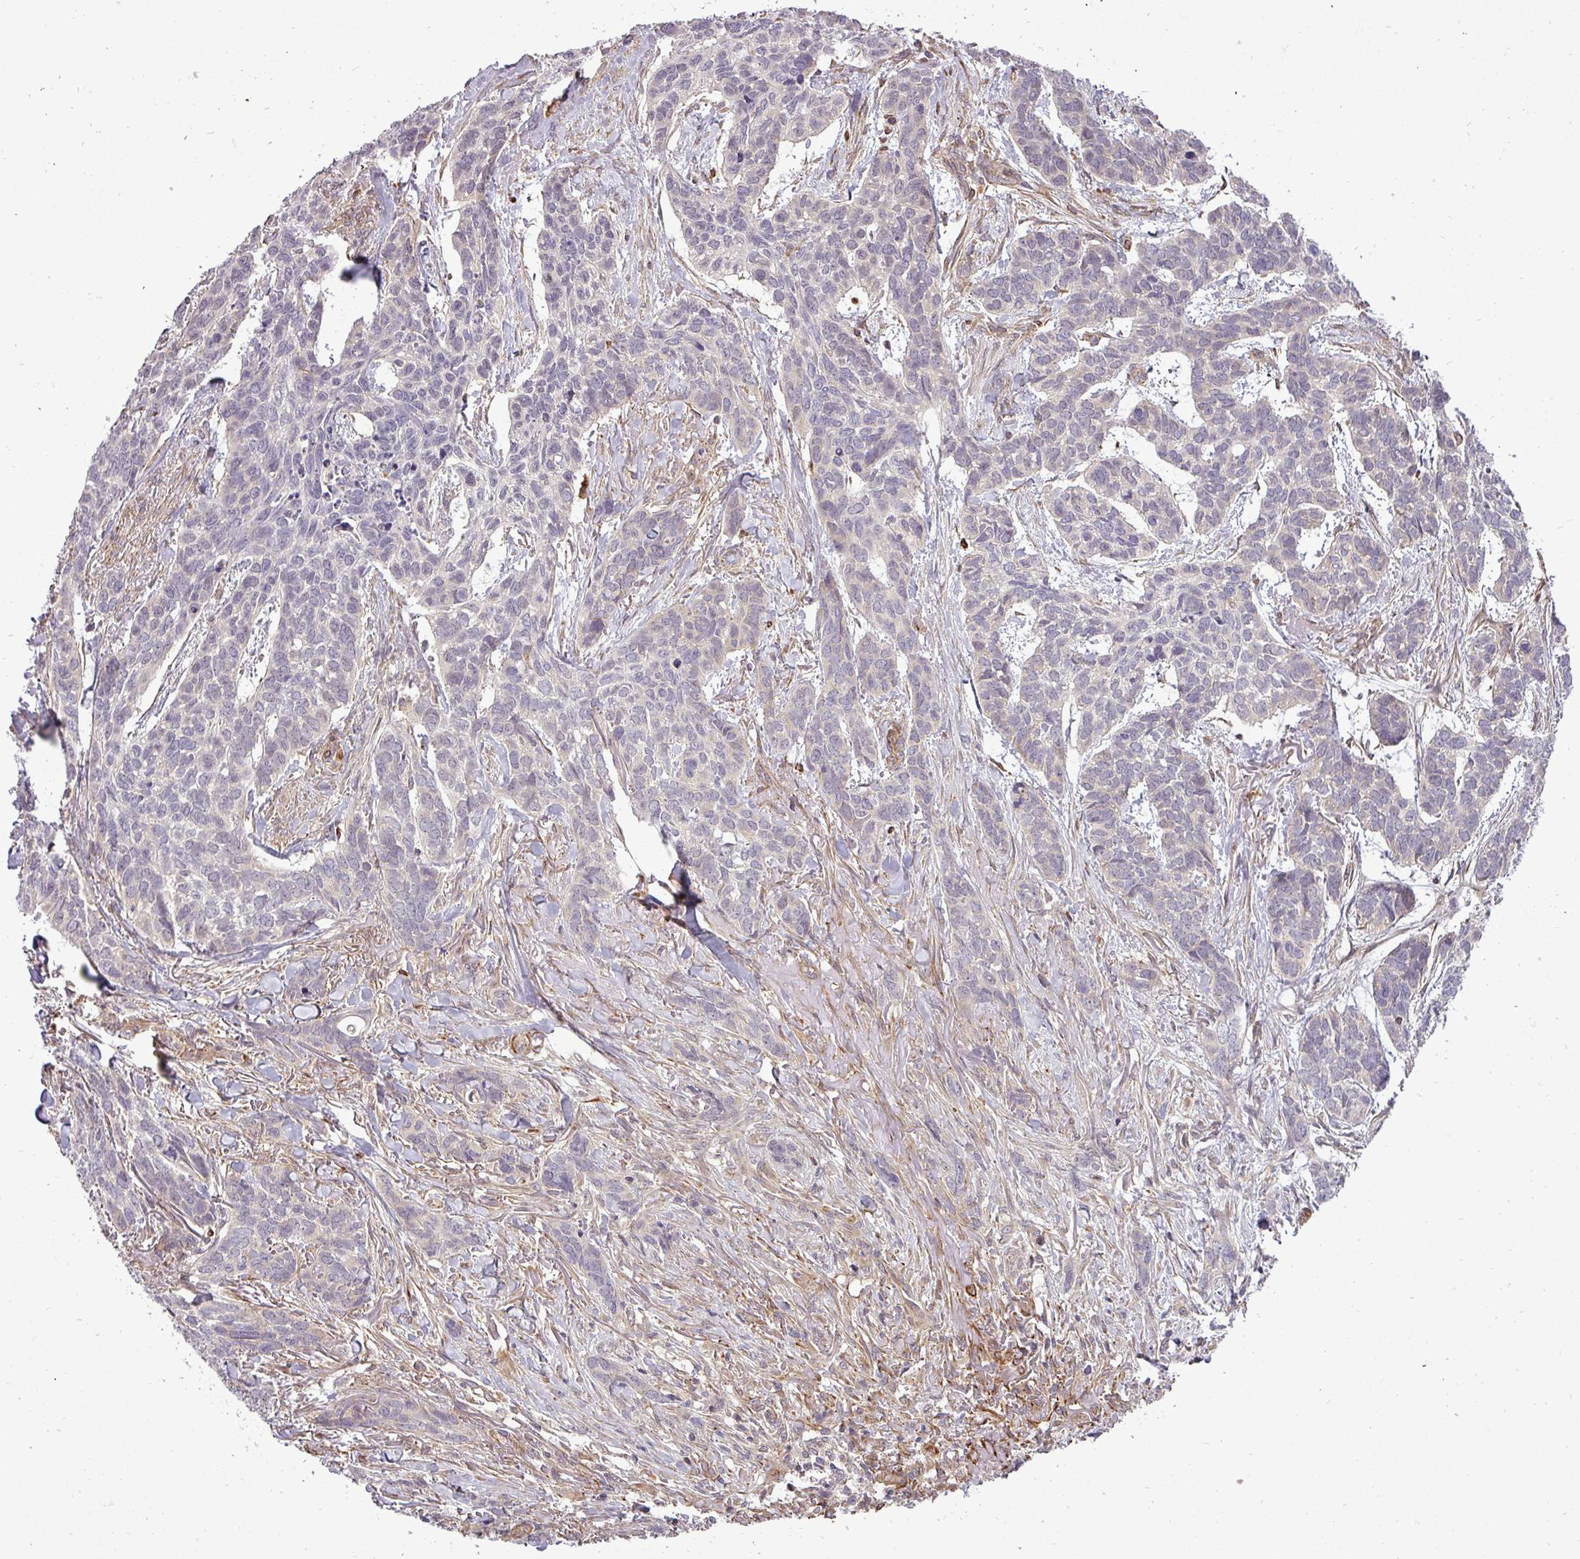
{"staining": {"intensity": "negative", "quantity": "none", "location": "none"}, "tissue": "skin cancer", "cell_type": "Tumor cells", "image_type": "cancer", "snomed": [{"axis": "morphology", "description": "Basal cell carcinoma"}, {"axis": "topography", "description": "Skin"}], "caption": "Human skin basal cell carcinoma stained for a protein using IHC demonstrates no positivity in tumor cells.", "gene": "PDRG1", "patient": {"sex": "male", "age": 86}}